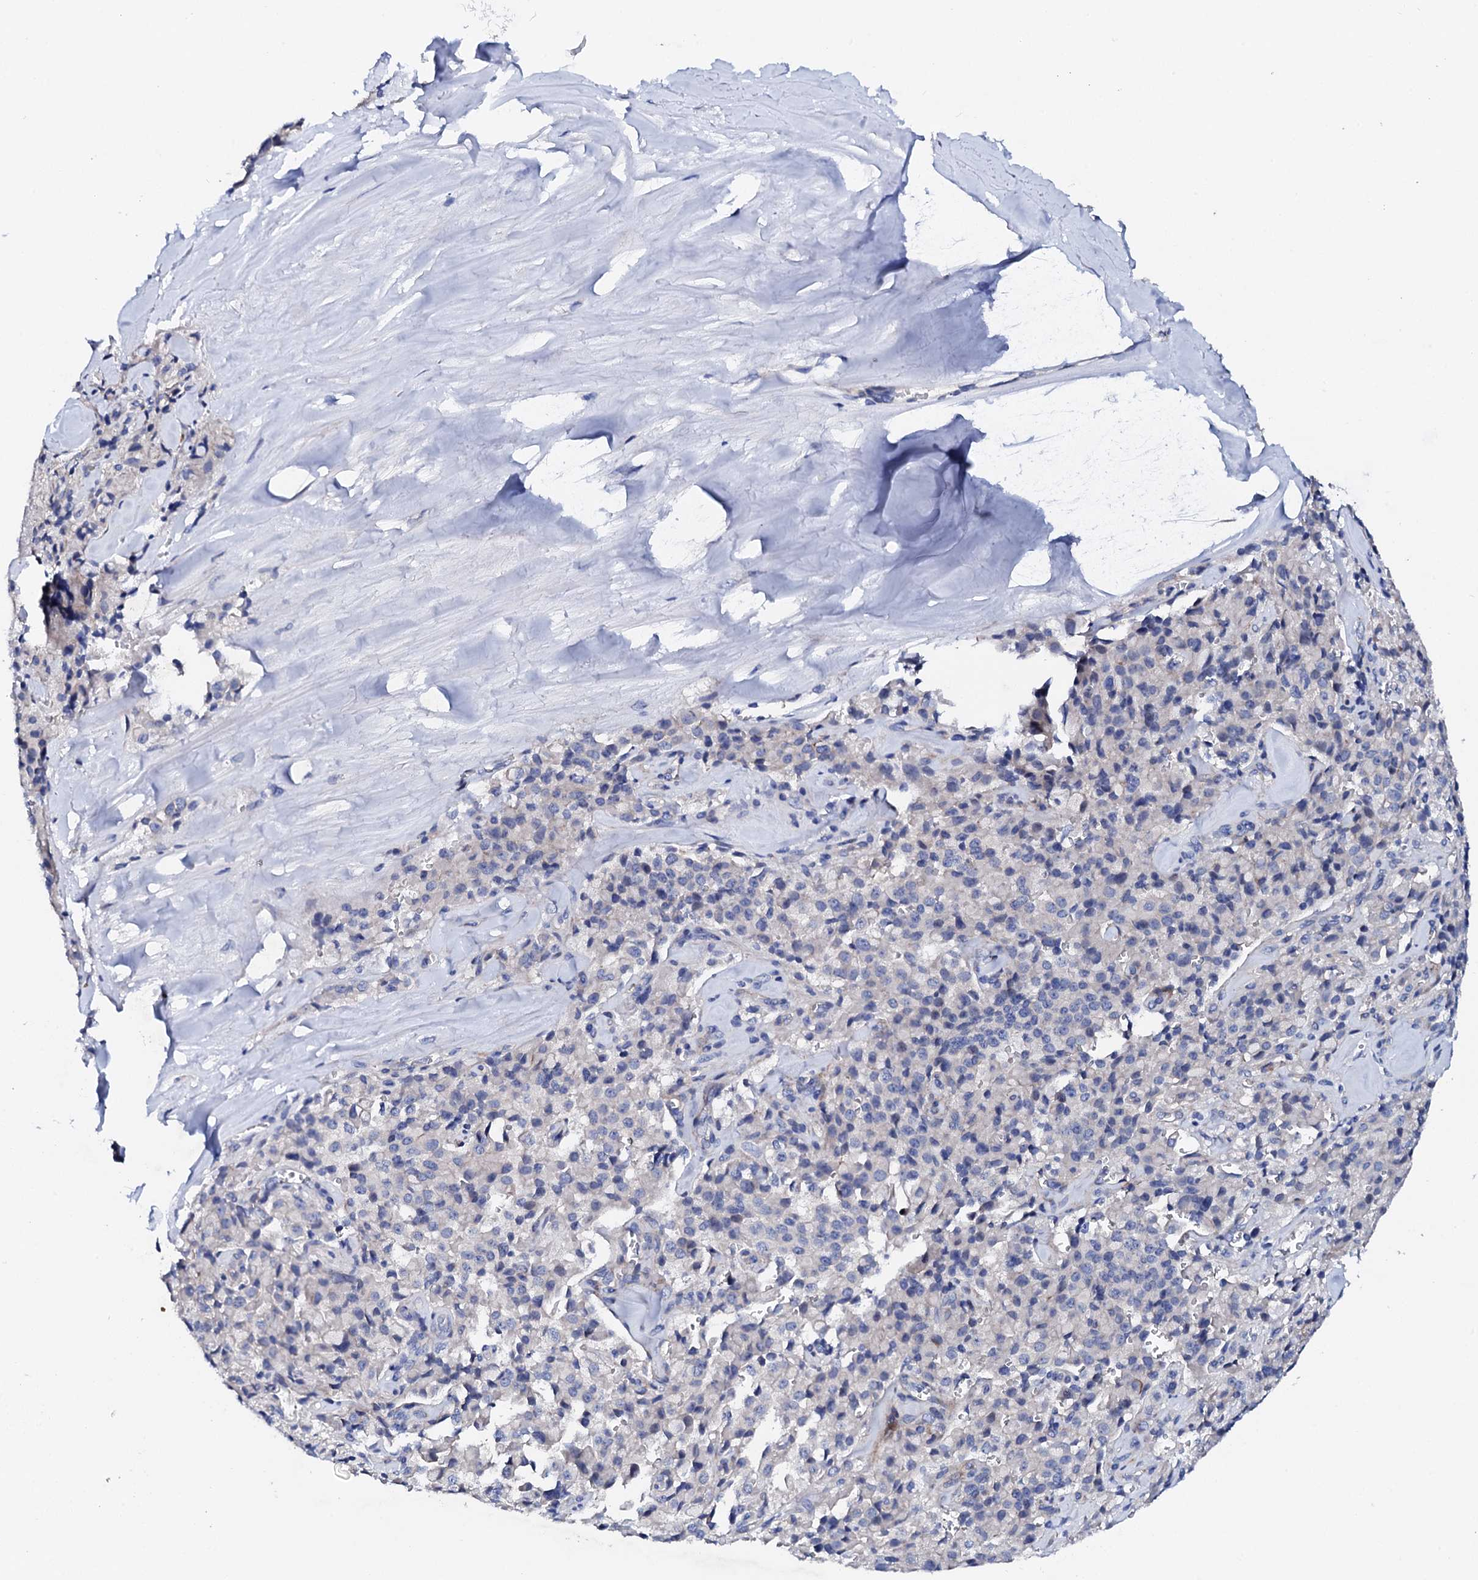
{"staining": {"intensity": "negative", "quantity": "none", "location": "none"}, "tissue": "pancreatic cancer", "cell_type": "Tumor cells", "image_type": "cancer", "snomed": [{"axis": "morphology", "description": "Adenocarcinoma, NOS"}, {"axis": "topography", "description": "Pancreas"}], "caption": "There is no significant expression in tumor cells of pancreatic cancer. (Stains: DAB (3,3'-diaminobenzidine) IHC with hematoxylin counter stain, Microscopy: brightfield microscopy at high magnification).", "gene": "TRDN", "patient": {"sex": "male", "age": 65}}